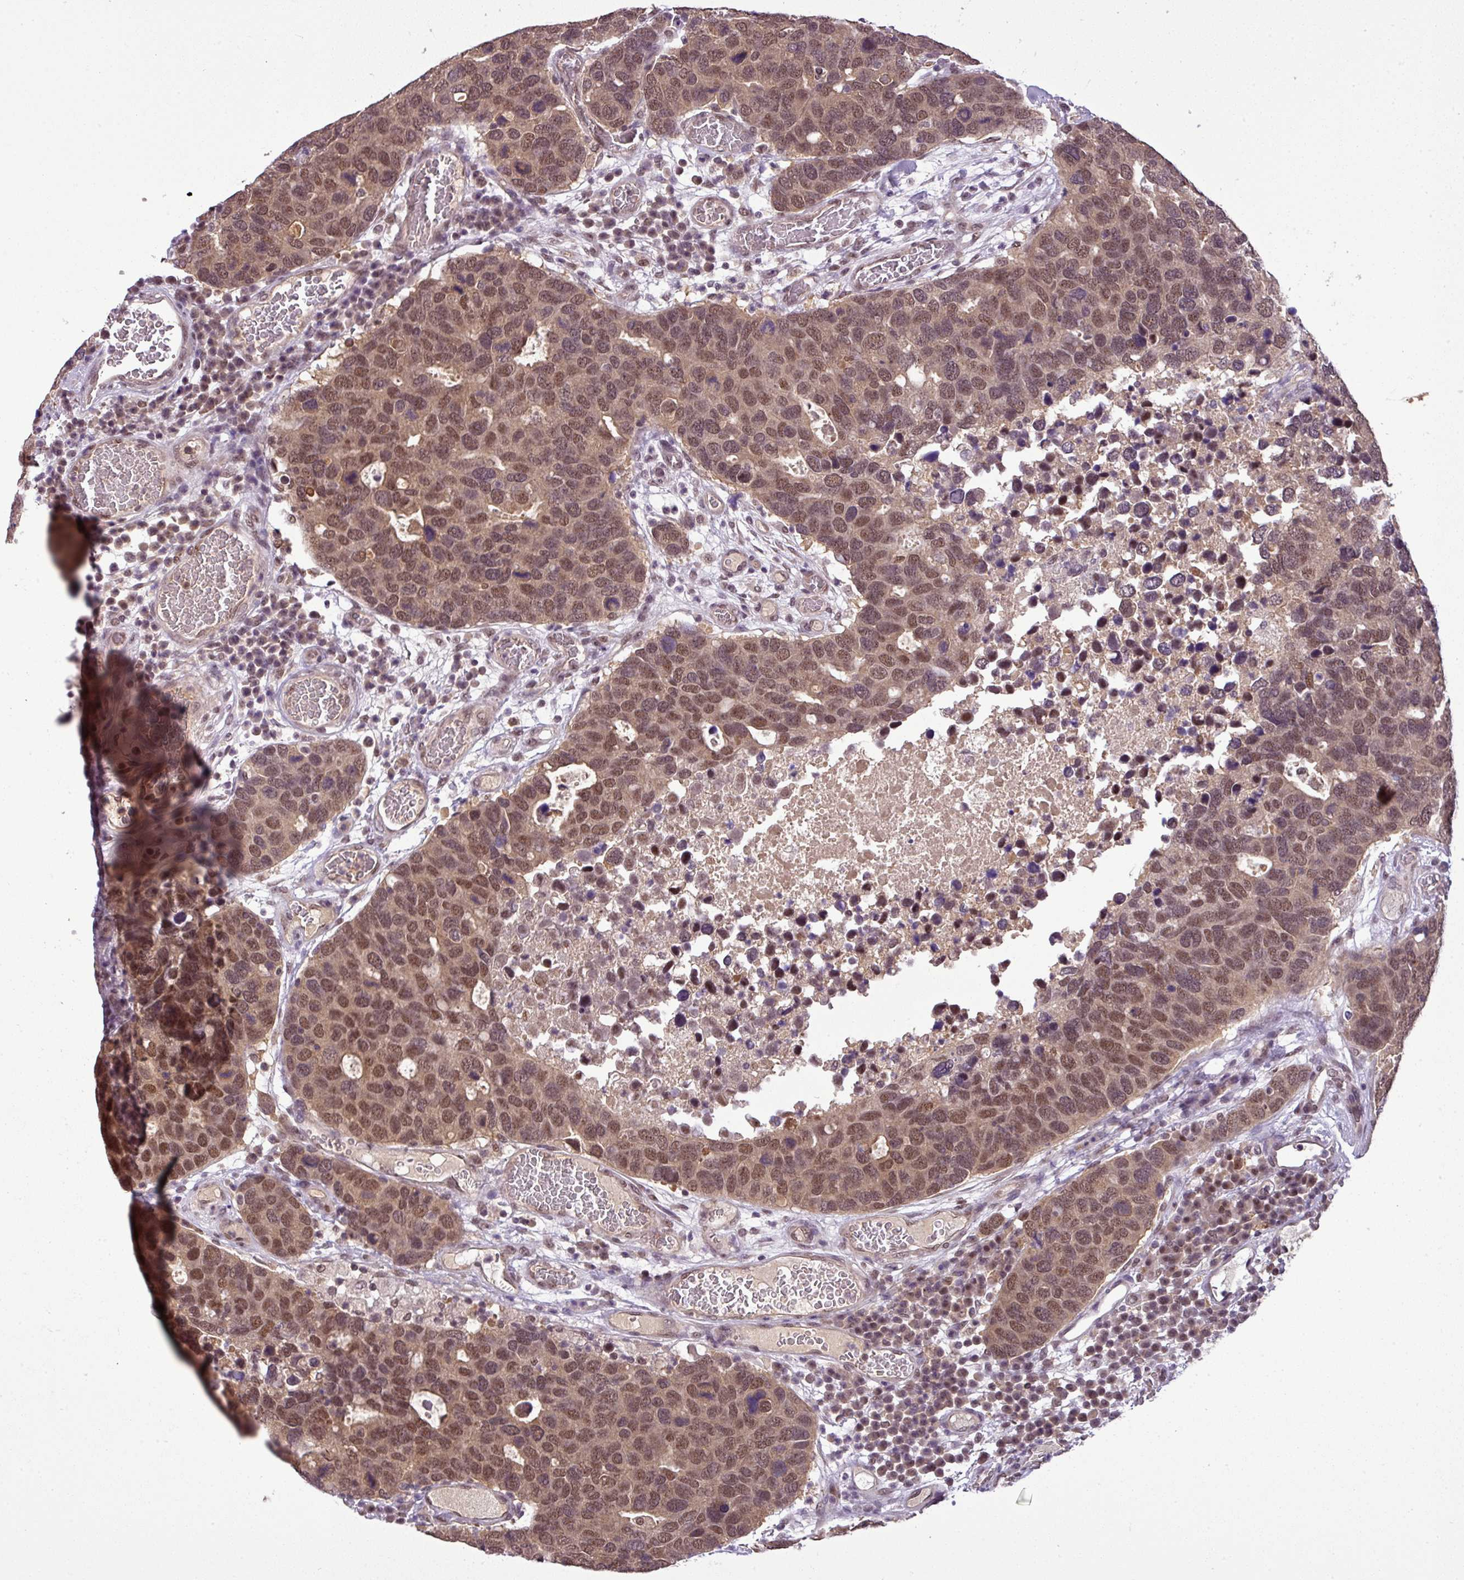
{"staining": {"intensity": "moderate", "quantity": ">75%", "location": "nuclear"}, "tissue": "breast cancer", "cell_type": "Tumor cells", "image_type": "cancer", "snomed": [{"axis": "morphology", "description": "Duct carcinoma"}, {"axis": "topography", "description": "Breast"}], "caption": "This is a micrograph of immunohistochemistry staining of breast cancer (infiltrating ductal carcinoma), which shows moderate positivity in the nuclear of tumor cells.", "gene": "MFHAS1", "patient": {"sex": "female", "age": 83}}